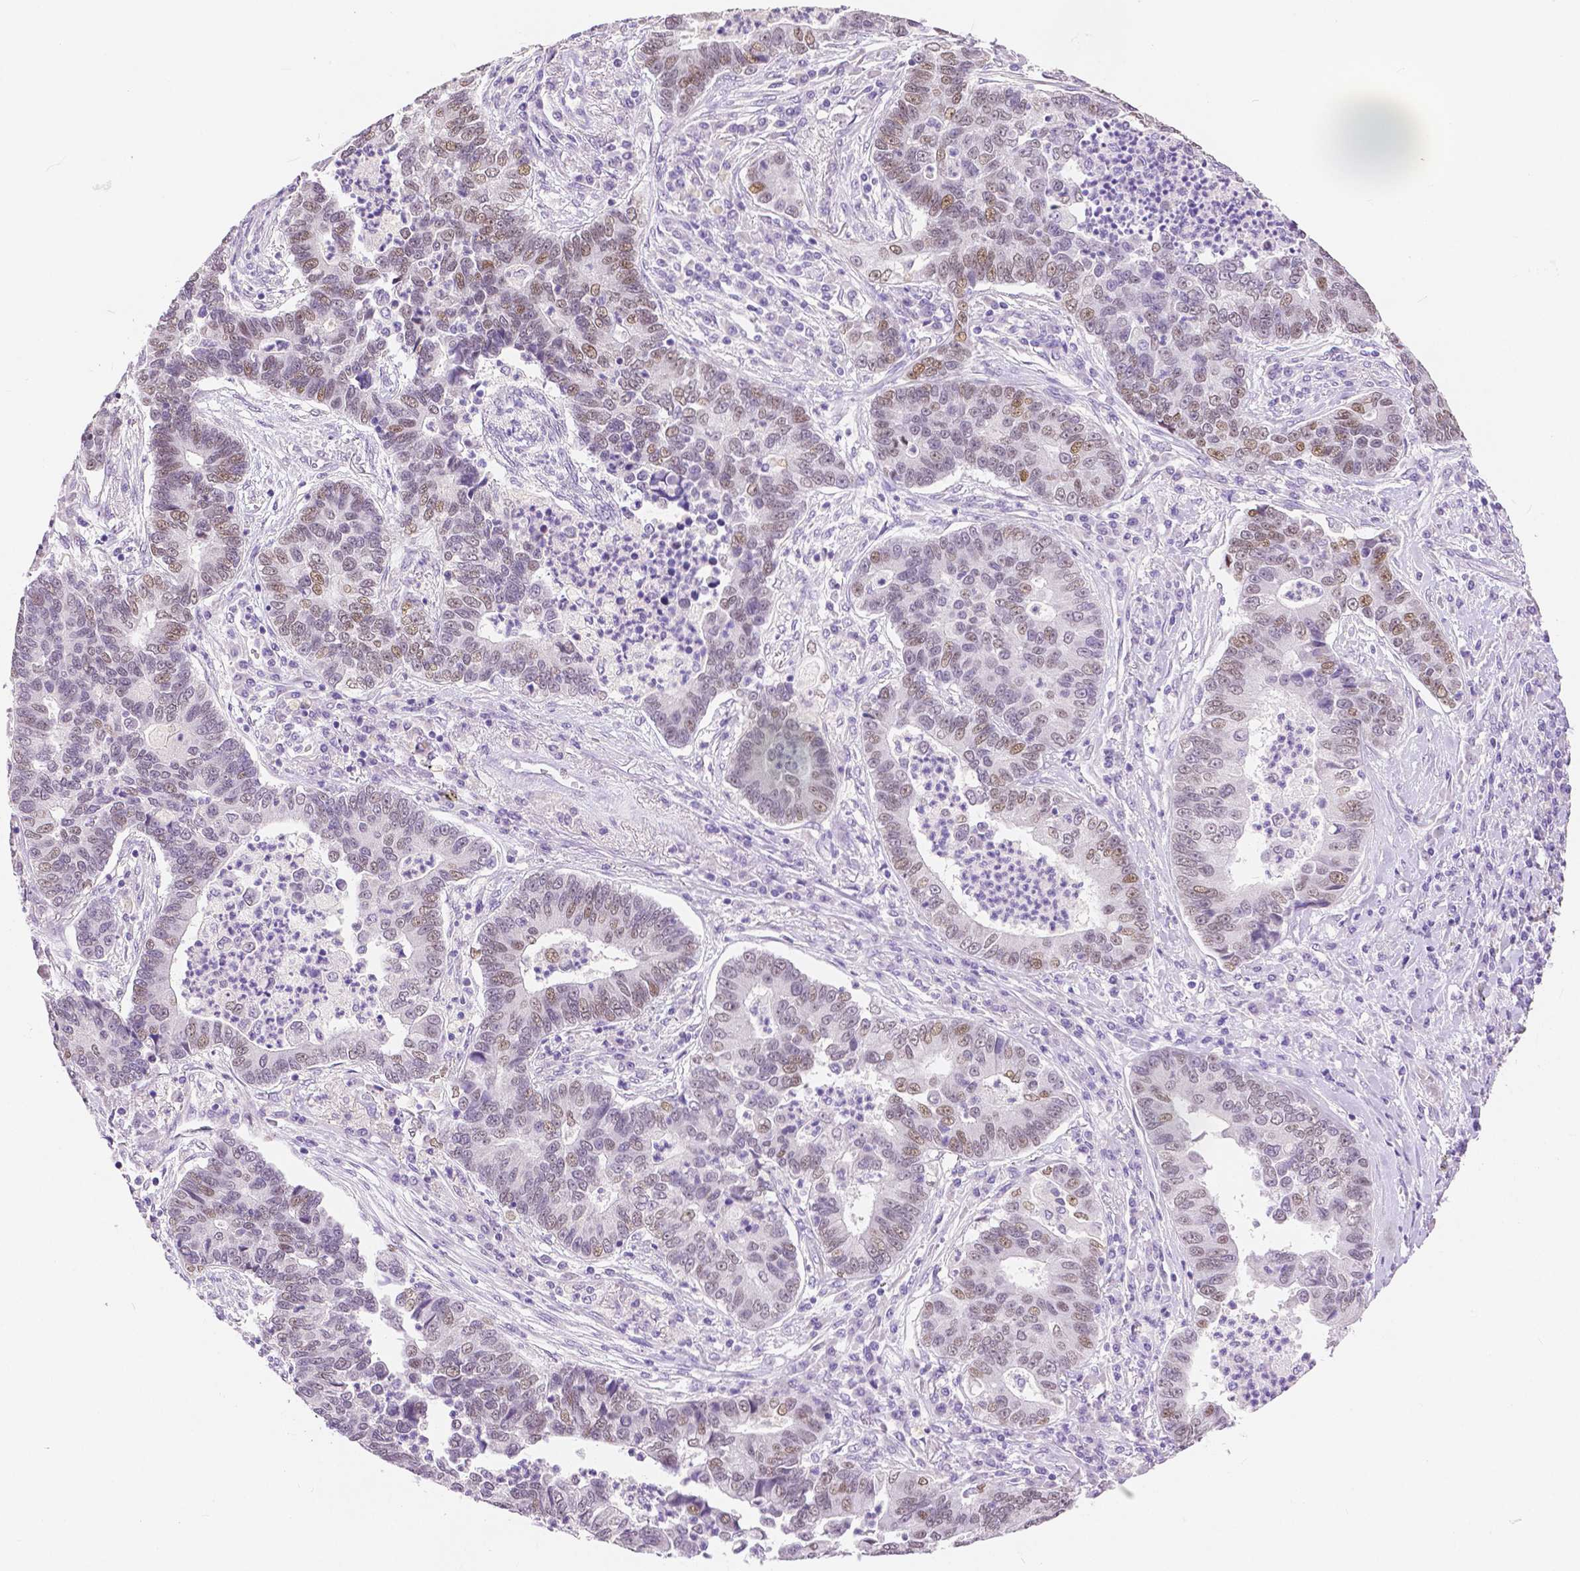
{"staining": {"intensity": "moderate", "quantity": "<25%", "location": "nuclear"}, "tissue": "lung cancer", "cell_type": "Tumor cells", "image_type": "cancer", "snomed": [{"axis": "morphology", "description": "Adenocarcinoma, NOS"}, {"axis": "topography", "description": "Lung"}], "caption": "Immunohistochemical staining of human adenocarcinoma (lung) exhibits low levels of moderate nuclear positivity in about <25% of tumor cells.", "gene": "HNF1B", "patient": {"sex": "female", "age": 57}}